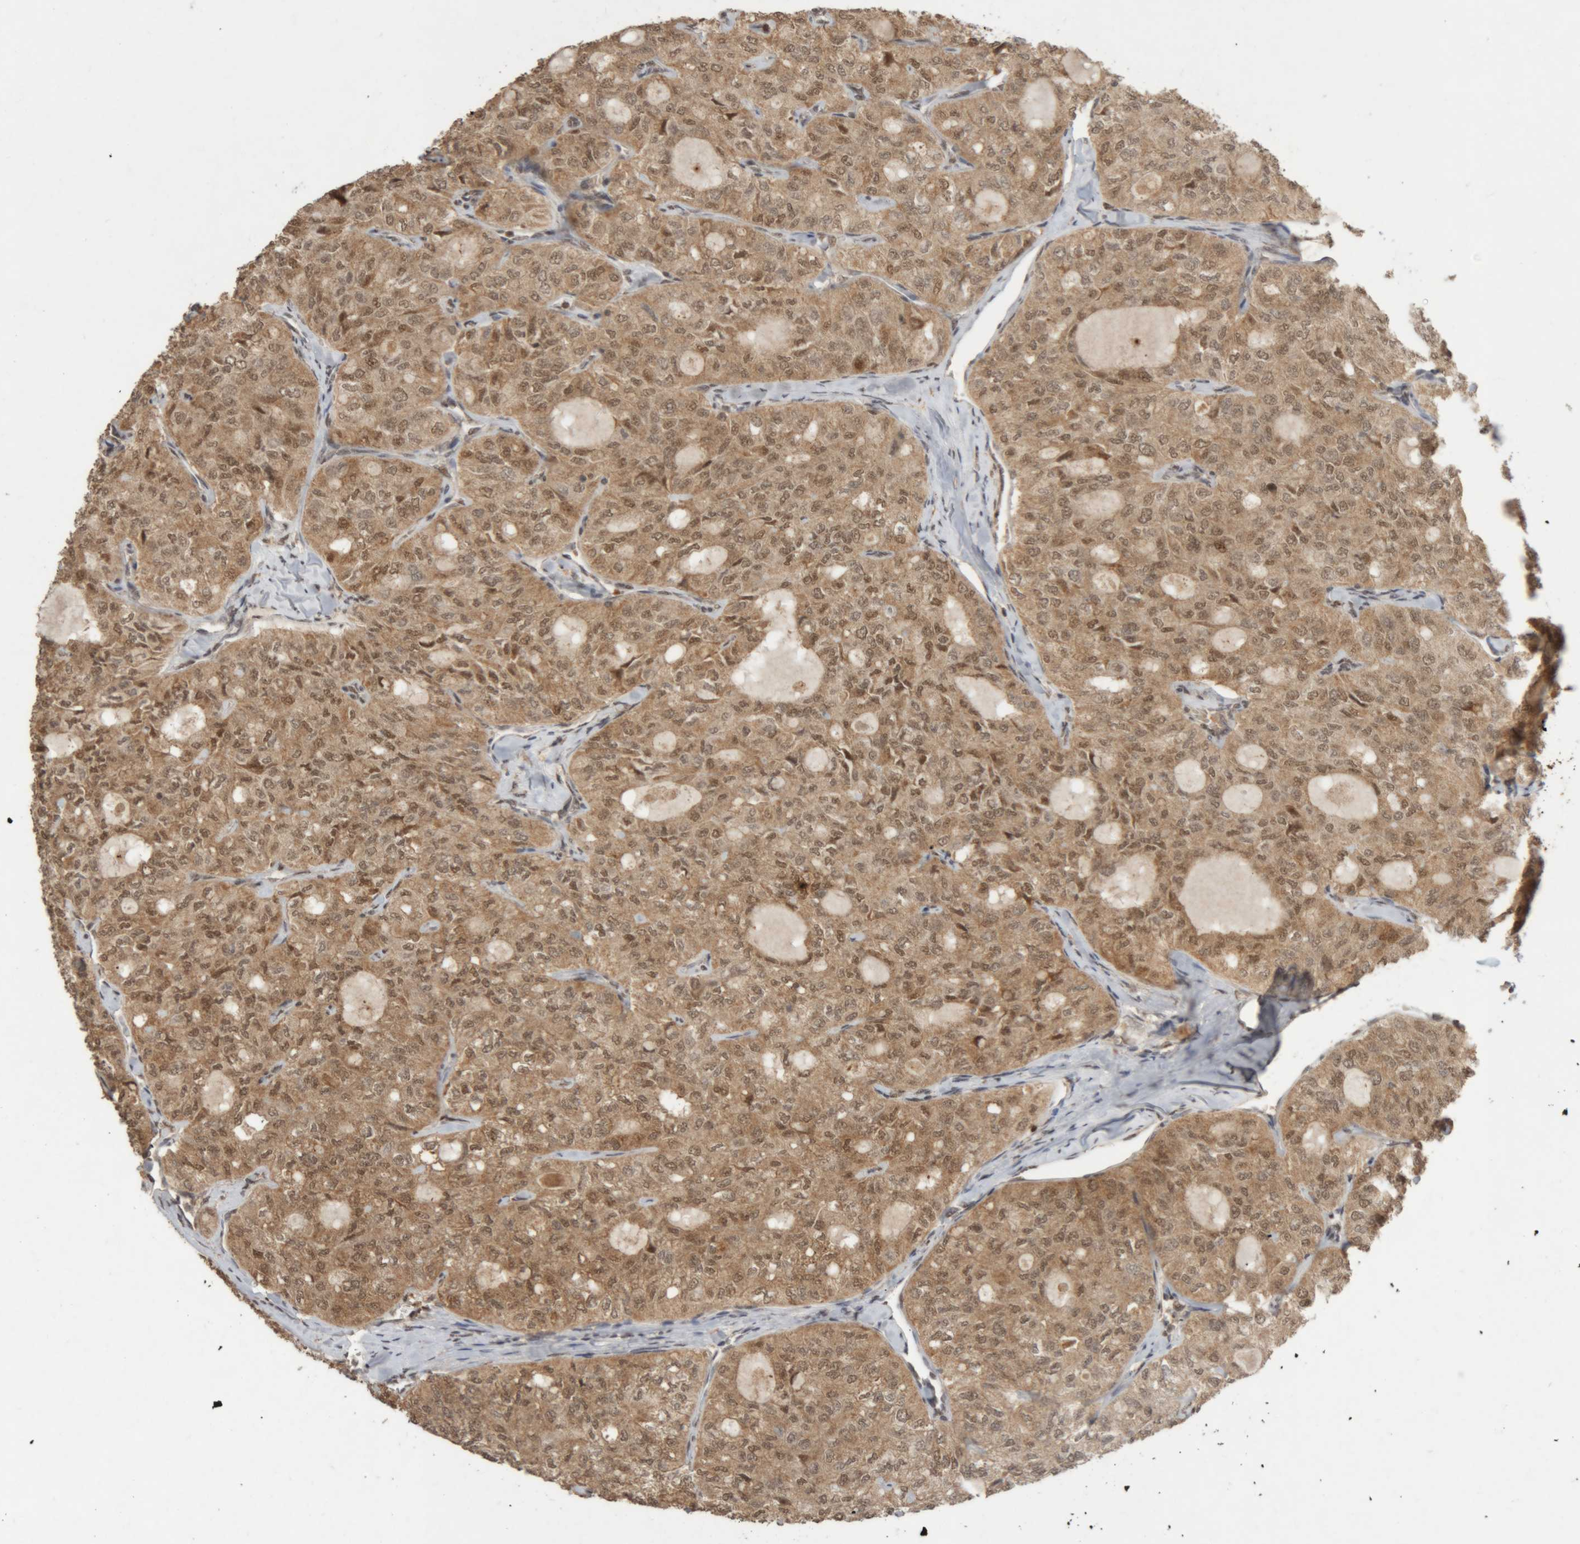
{"staining": {"intensity": "moderate", "quantity": ">75%", "location": "cytoplasmic/membranous,nuclear"}, "tissue": "thyroid cancer", "cell_type": "Tumor cells", "image_type": "cancer", "snomed": [{"axis": "morphology", "description": "Follicular adenoma carcinoma, NOS"}, {"axis": "topography", "description": "Thyroid gland"}], "caption": "Tumor cells show medium levels of moderate cytoplasmic/membranous and nuclear staining in about >75% of cells in human thyroid cancer (follicular adenoma carcinoma).", "gene": "KEAP1", "patient": {"sex": "male", "age": 75}}